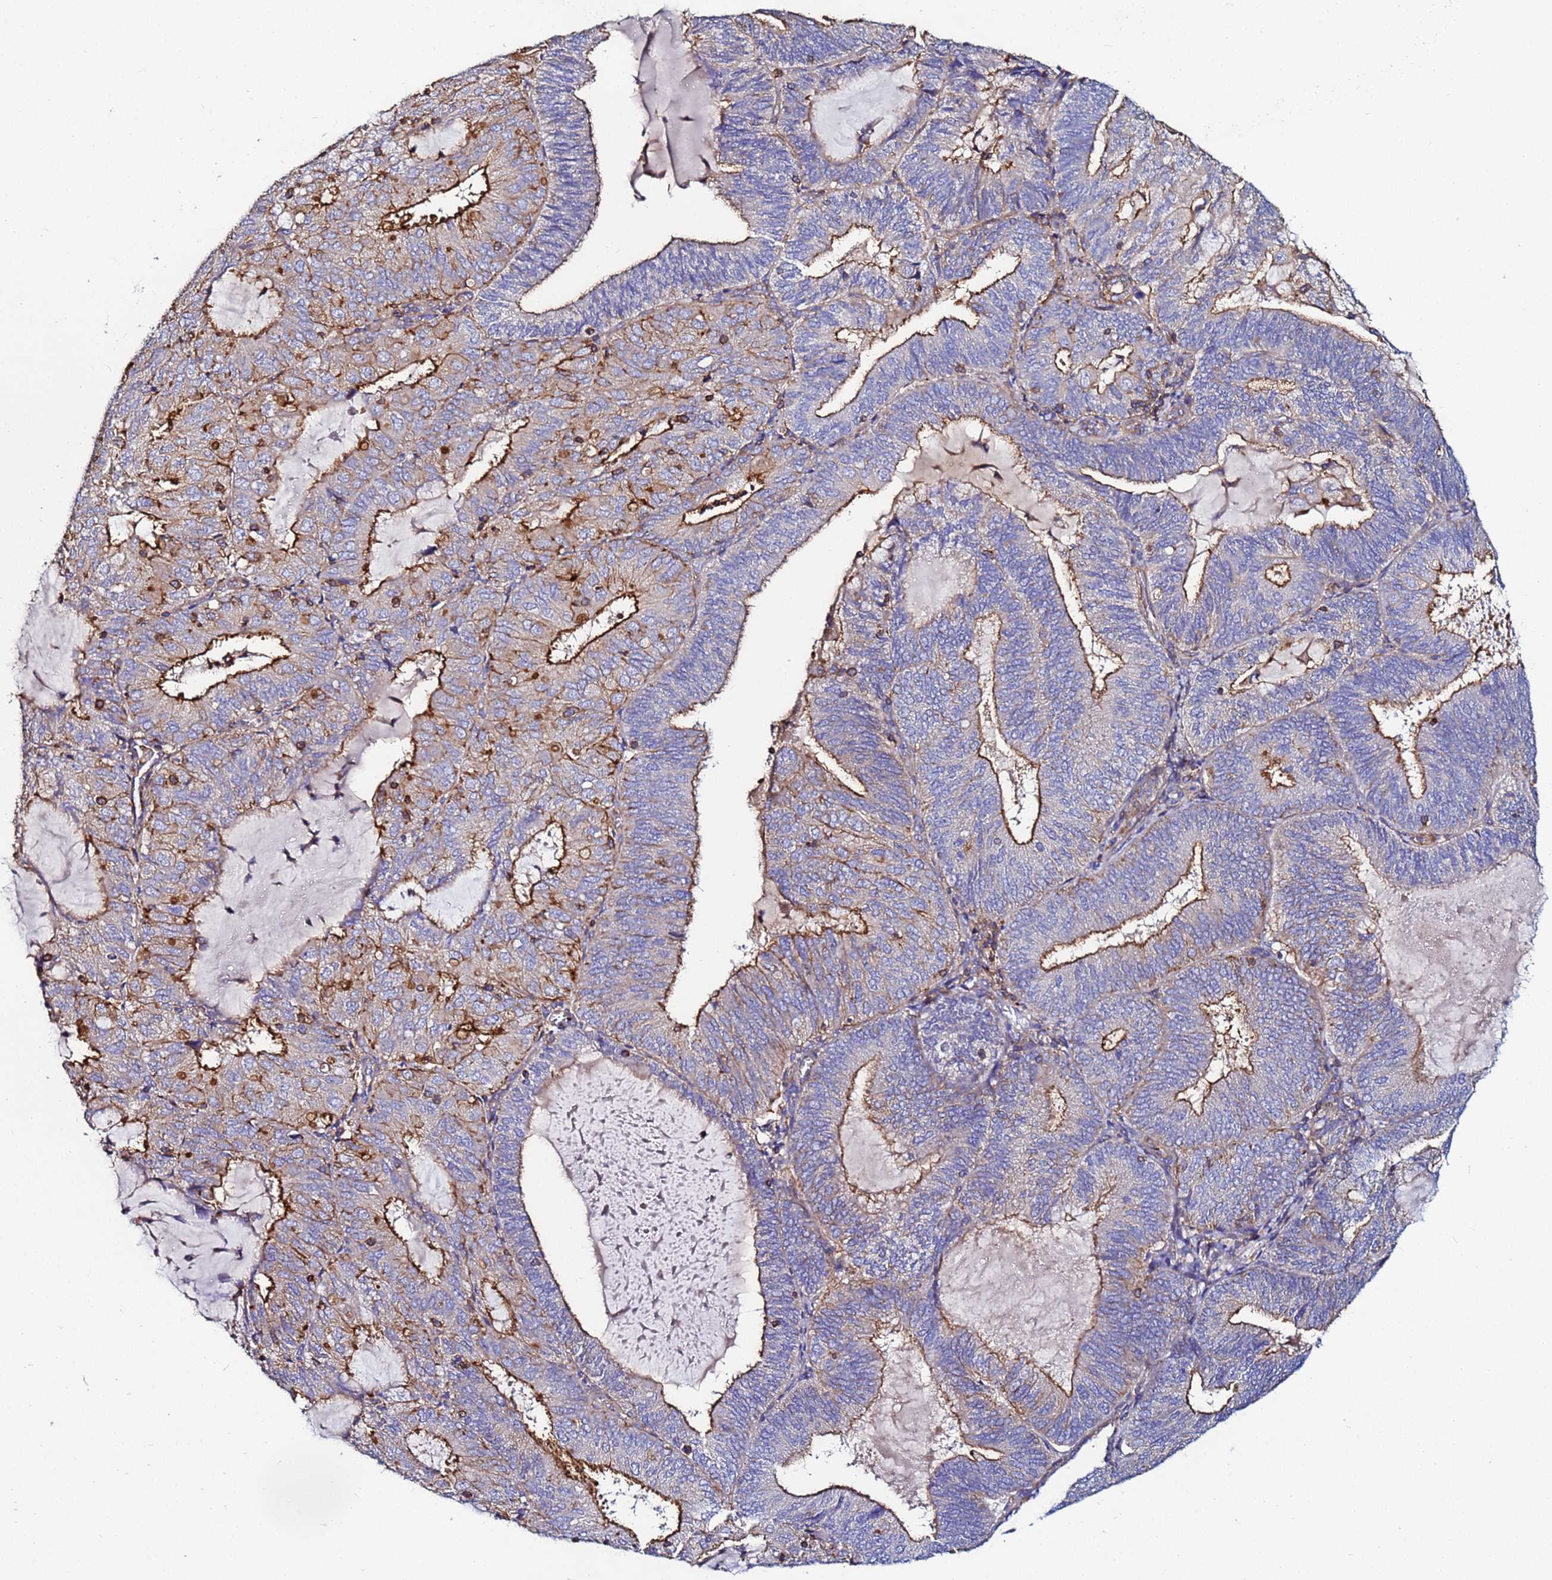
{"staining": {"intensity": "moderate", "quantity": "25%-75%", "location": "cytoplasmic/membranous"}, "tissue": "endometrial cancer", "cell_type": "Tumor cells", "image_type": "cancer", "snomed": [{"axis": "morphology", "description": "Adenocarcinoma, NOS"}, {"axis": "topography", "description": "Endometrium"}], "caption": "Immunohistochemical staining of human endometrial cancer demonstrates moderate cytoplasmic/membranous protein positivity in about 25%-75% of tumor cells.", "gene": "POTEE", "patient": {"sex": "female", "age": 81}}